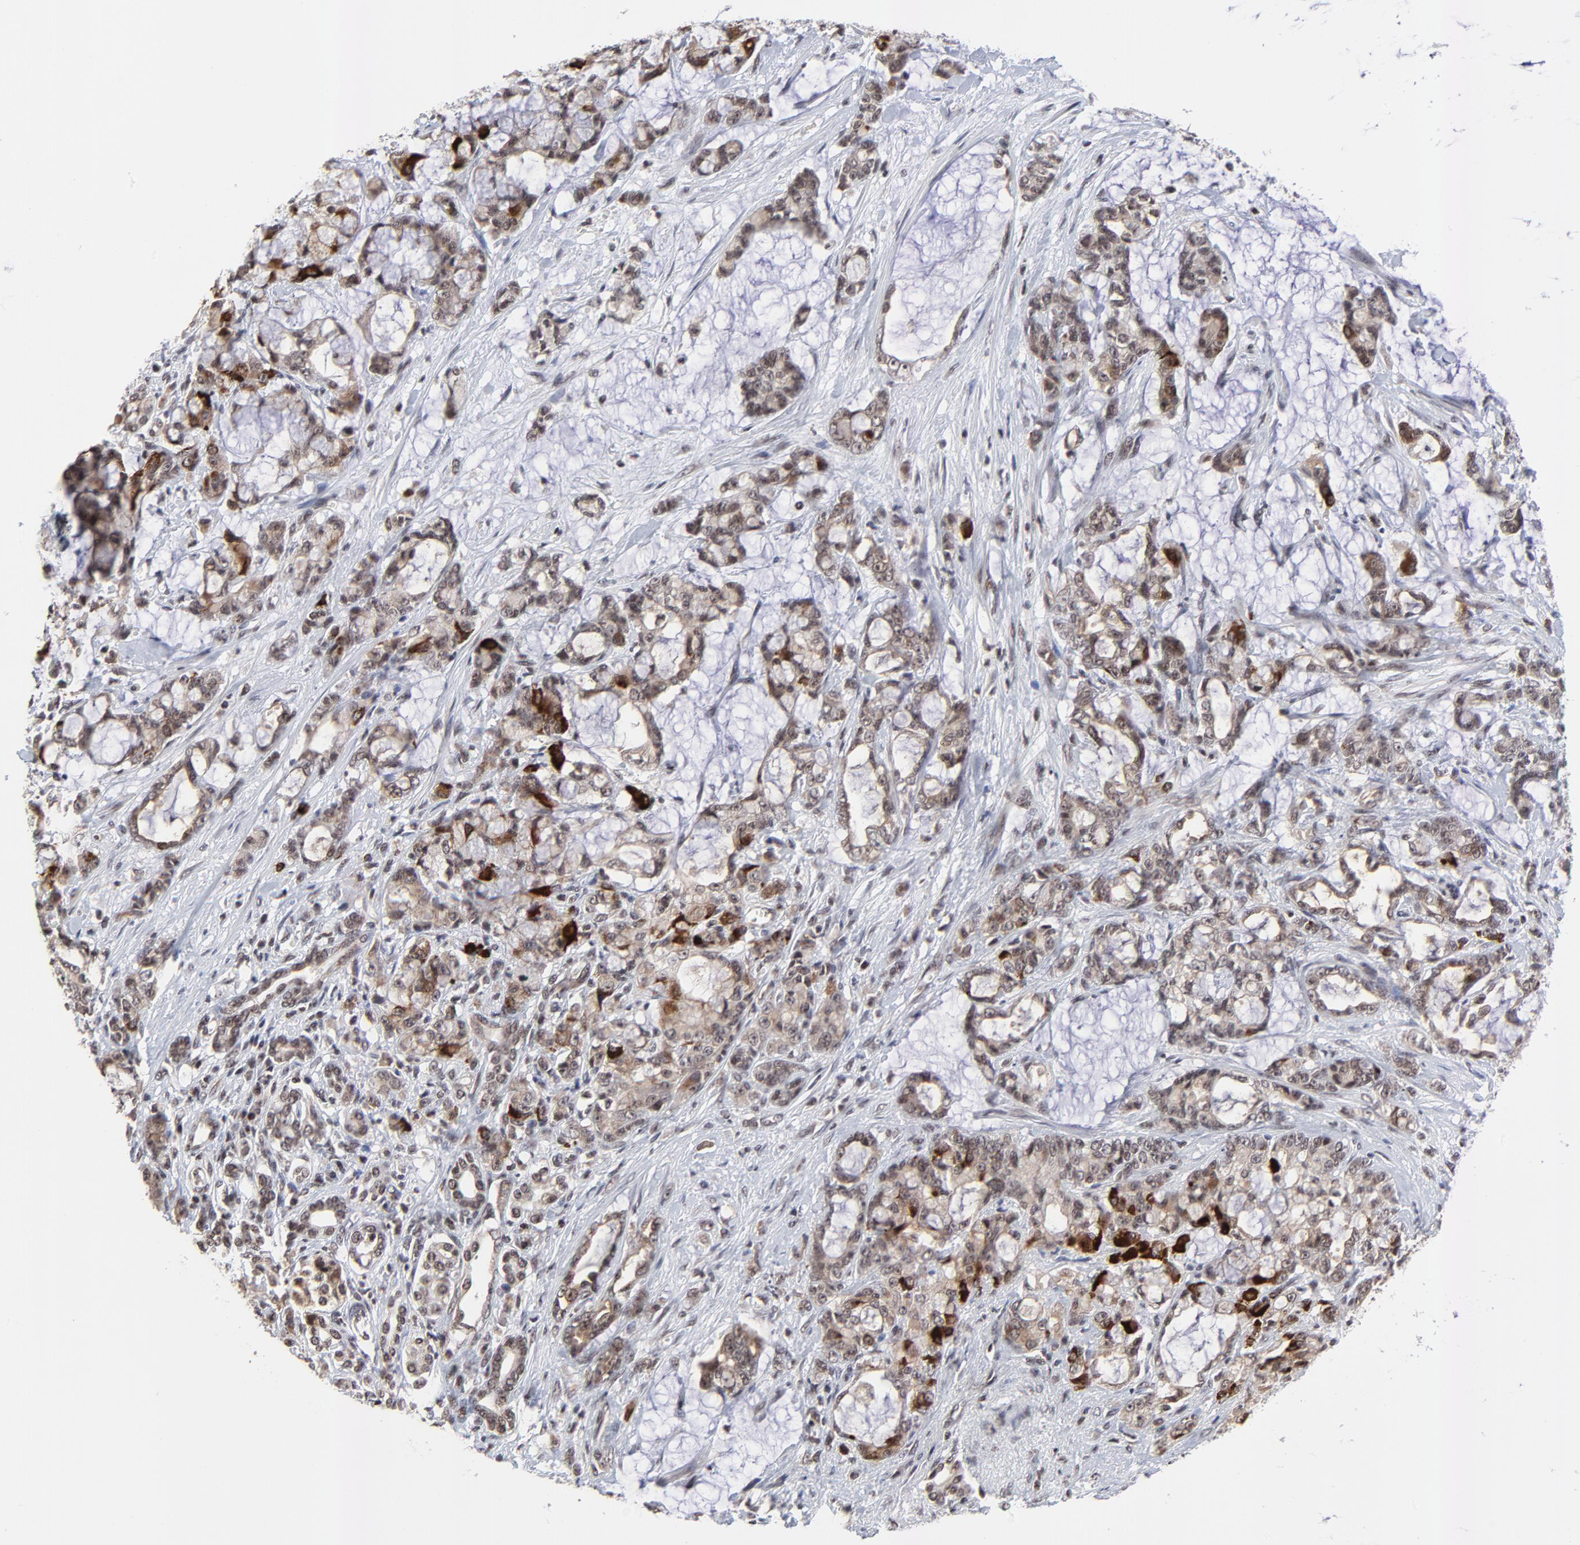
{"staining": {"intensity": "strong", "quantity": "25%-75%", "location": "cytoplasmic/membranous,nuclear"}, "tissue": "pancreatic cancer", "cell_type": "Tumor cells", "image_type": "cancer", "snomed": [{"axis": "morphology", "description": "Adenocarcinoma, NOS"}, {"axis": "topography", "description": "Pancreas"}], "caption": "The histopathology image displays immunohistochemical staining of pancreatic cancer (adenocarcinoma). There is strong cytoplasmic/membranous and nuclear staining is appreciated in approximately 25%-75% of tumor cells.", "gene": "ZNF777", "patient": {"sex": "female", "age": 73}}